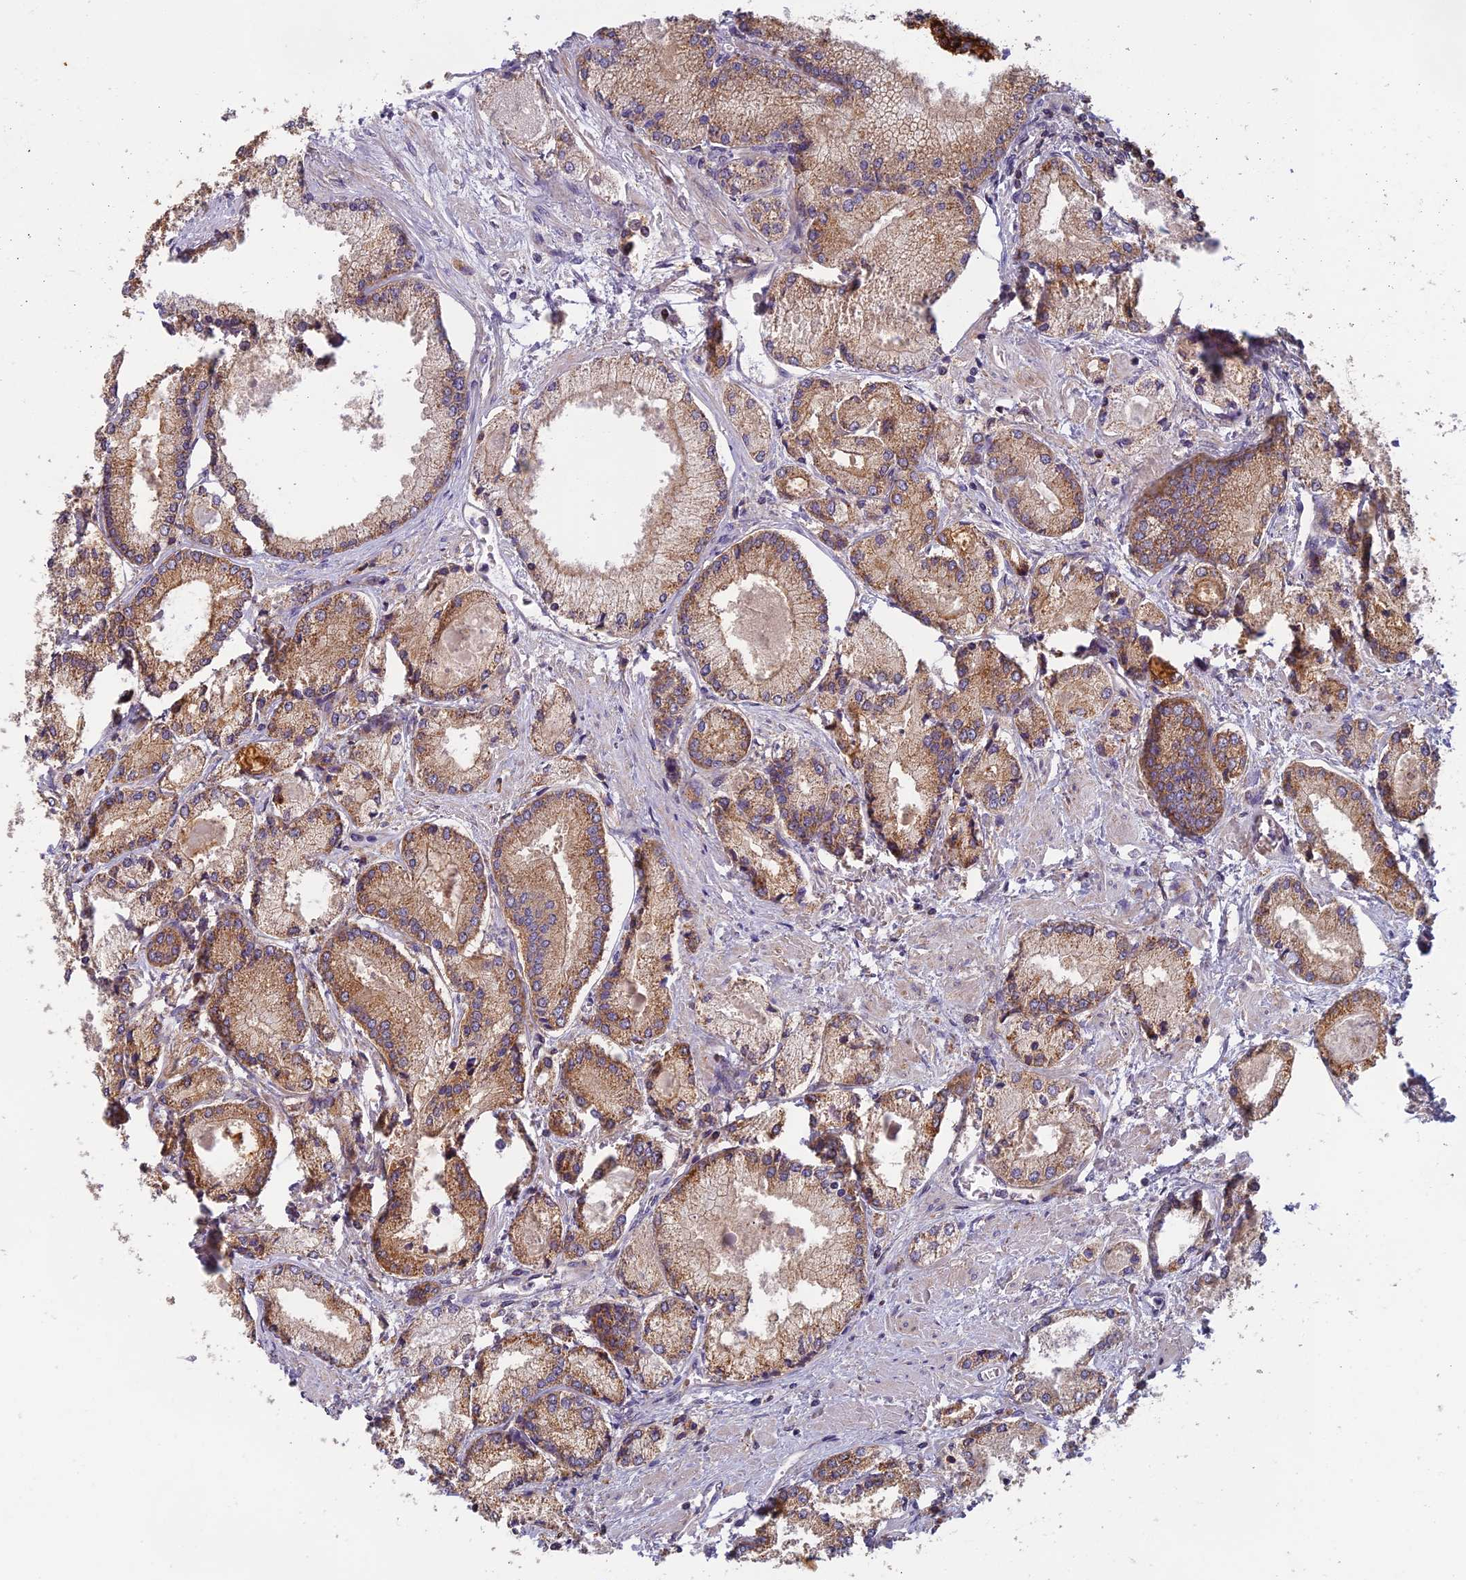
{"staining": {"intensity": "moderate", "quantity": "25%-75%", "location": "cytoplasmic/membranous"}, "tissue": "prostate cancer", "cell_type": "Tumor cells", "image_type": "cancer", "snomed": [{"axis": "morphology", "description": "Adenocarcinoma, Low grade"}, {"axis": "topography", "description": "Prostate"}], "caption": "An image of prostate cancer (low-grade adenocarcinoma) stained for a protein demonstrates moderate cytoplasmic/membranous brown staining in tumor cells.", "gene": "EDAR", "patient": {"sex": "male", "age": 74}}